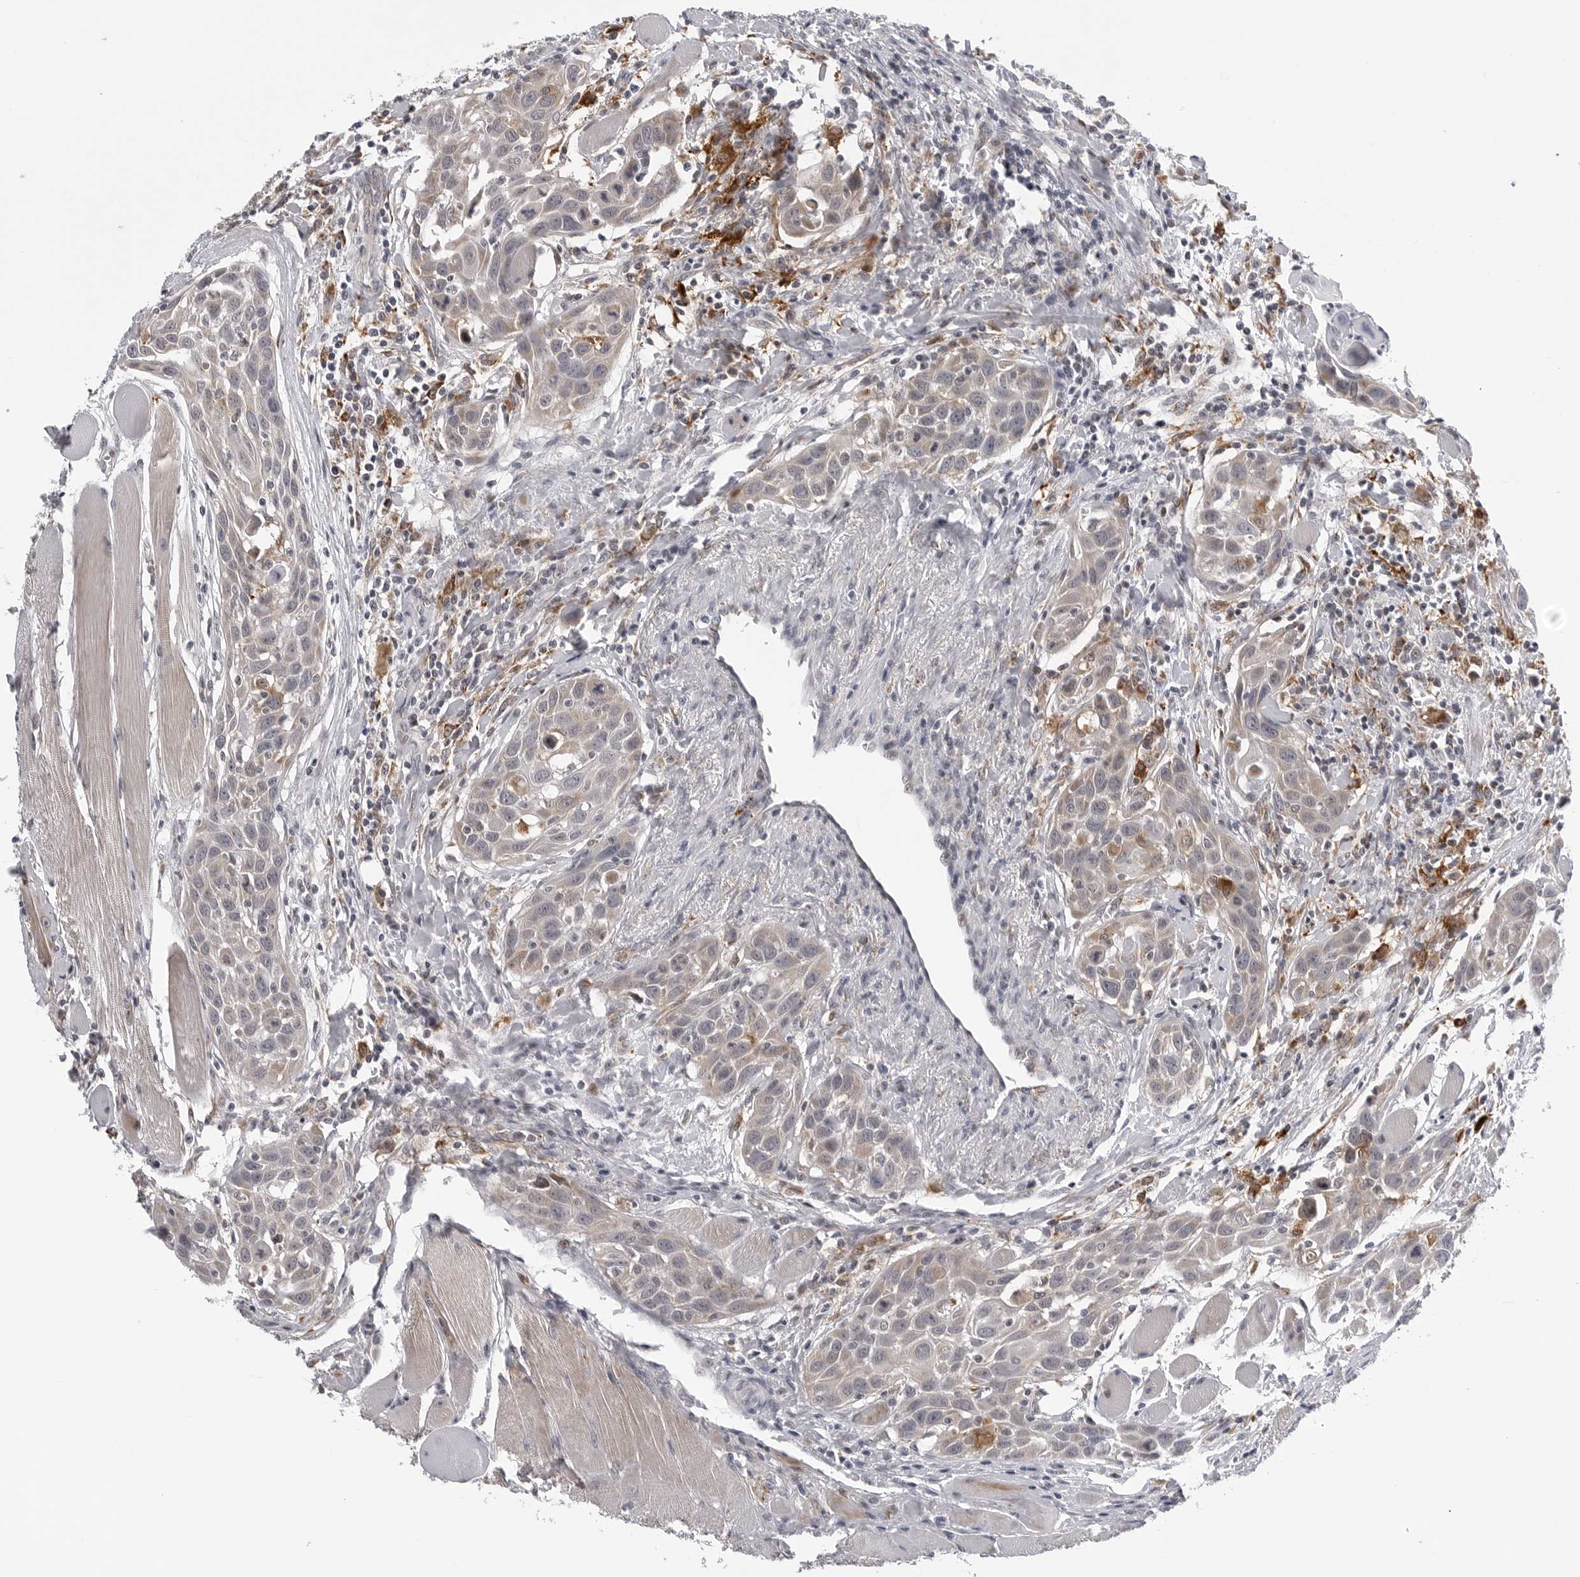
{"staining": {"intensity": "weak", "quantity": "<25%", "location": "cytoplasmic/membranous"}, "tissue": "head and neck cancer", "cell_type": "Tumor cells", "image_type": "cancer", "snomed": [{"axis": "morphology", "description": "Squamous cell carcinoma, NOS"}, {"axis": "topography", "description": "Oral tissue"}, {"axis": "topography", "description": "Head-Neck"}], "caption": "Tumor cells are negative for protein expression in human head and neck squamous cell carcinoma.", "gene": "CDK20", "patient": {"sex": "female", "age": 50}}